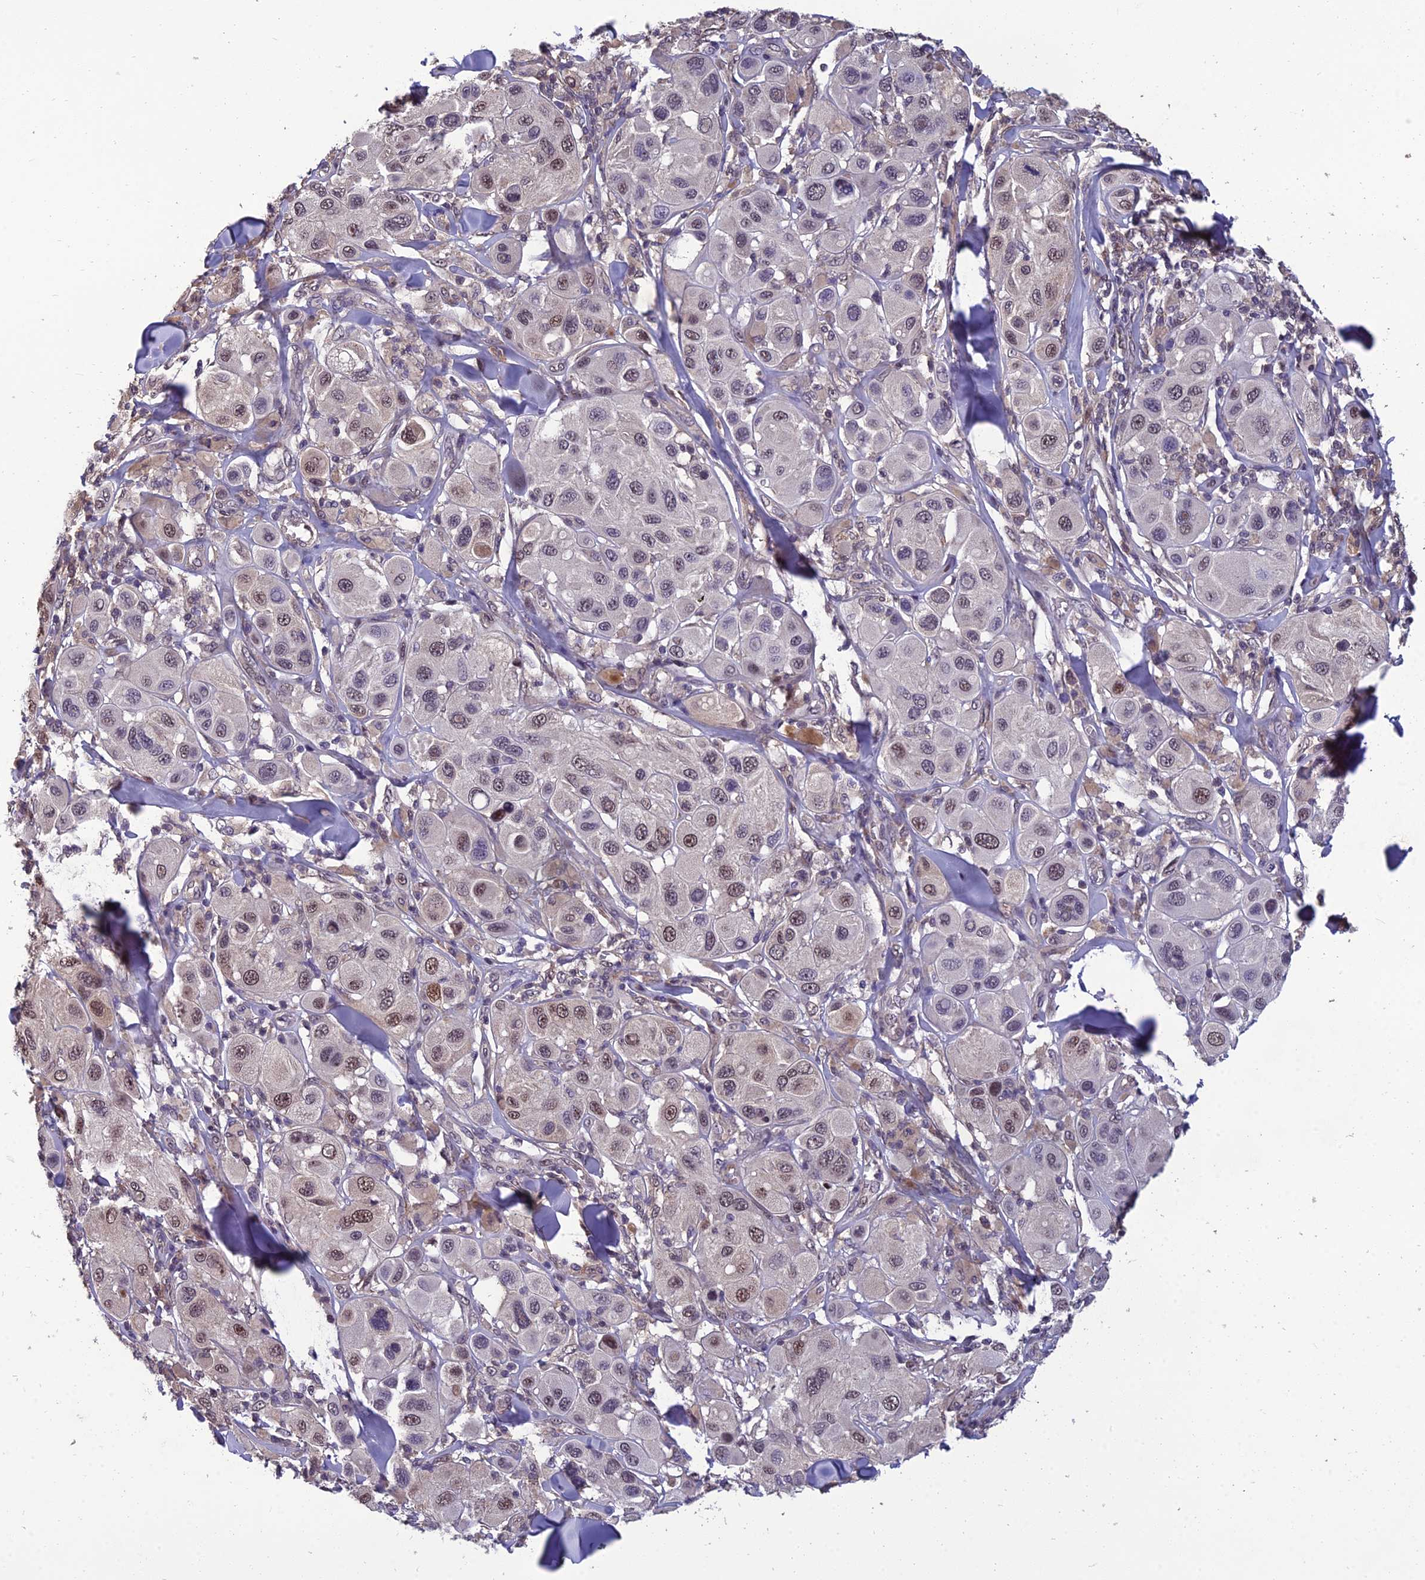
{"staining": {"intensity": "moderate", "quantity": ">75%", "location": "nuclear"}, "tissue": "melanoma", "cell_type": "Tumor cells", "image_type": "cancer", "snomed": [{"axis": "morphology", "description": "Malignant melanoma, Metastatic site"}, {"axis": "topography", "description": "Skin"}], "caption": "Brown immunohistochemical staining in human malignant melanoma (metastatic site) demonstrates moderate nuclear staining in approximately >75% of tumor cells.", "gene": "GRWD1", "patient": {"sex": "male", "age": 41}}